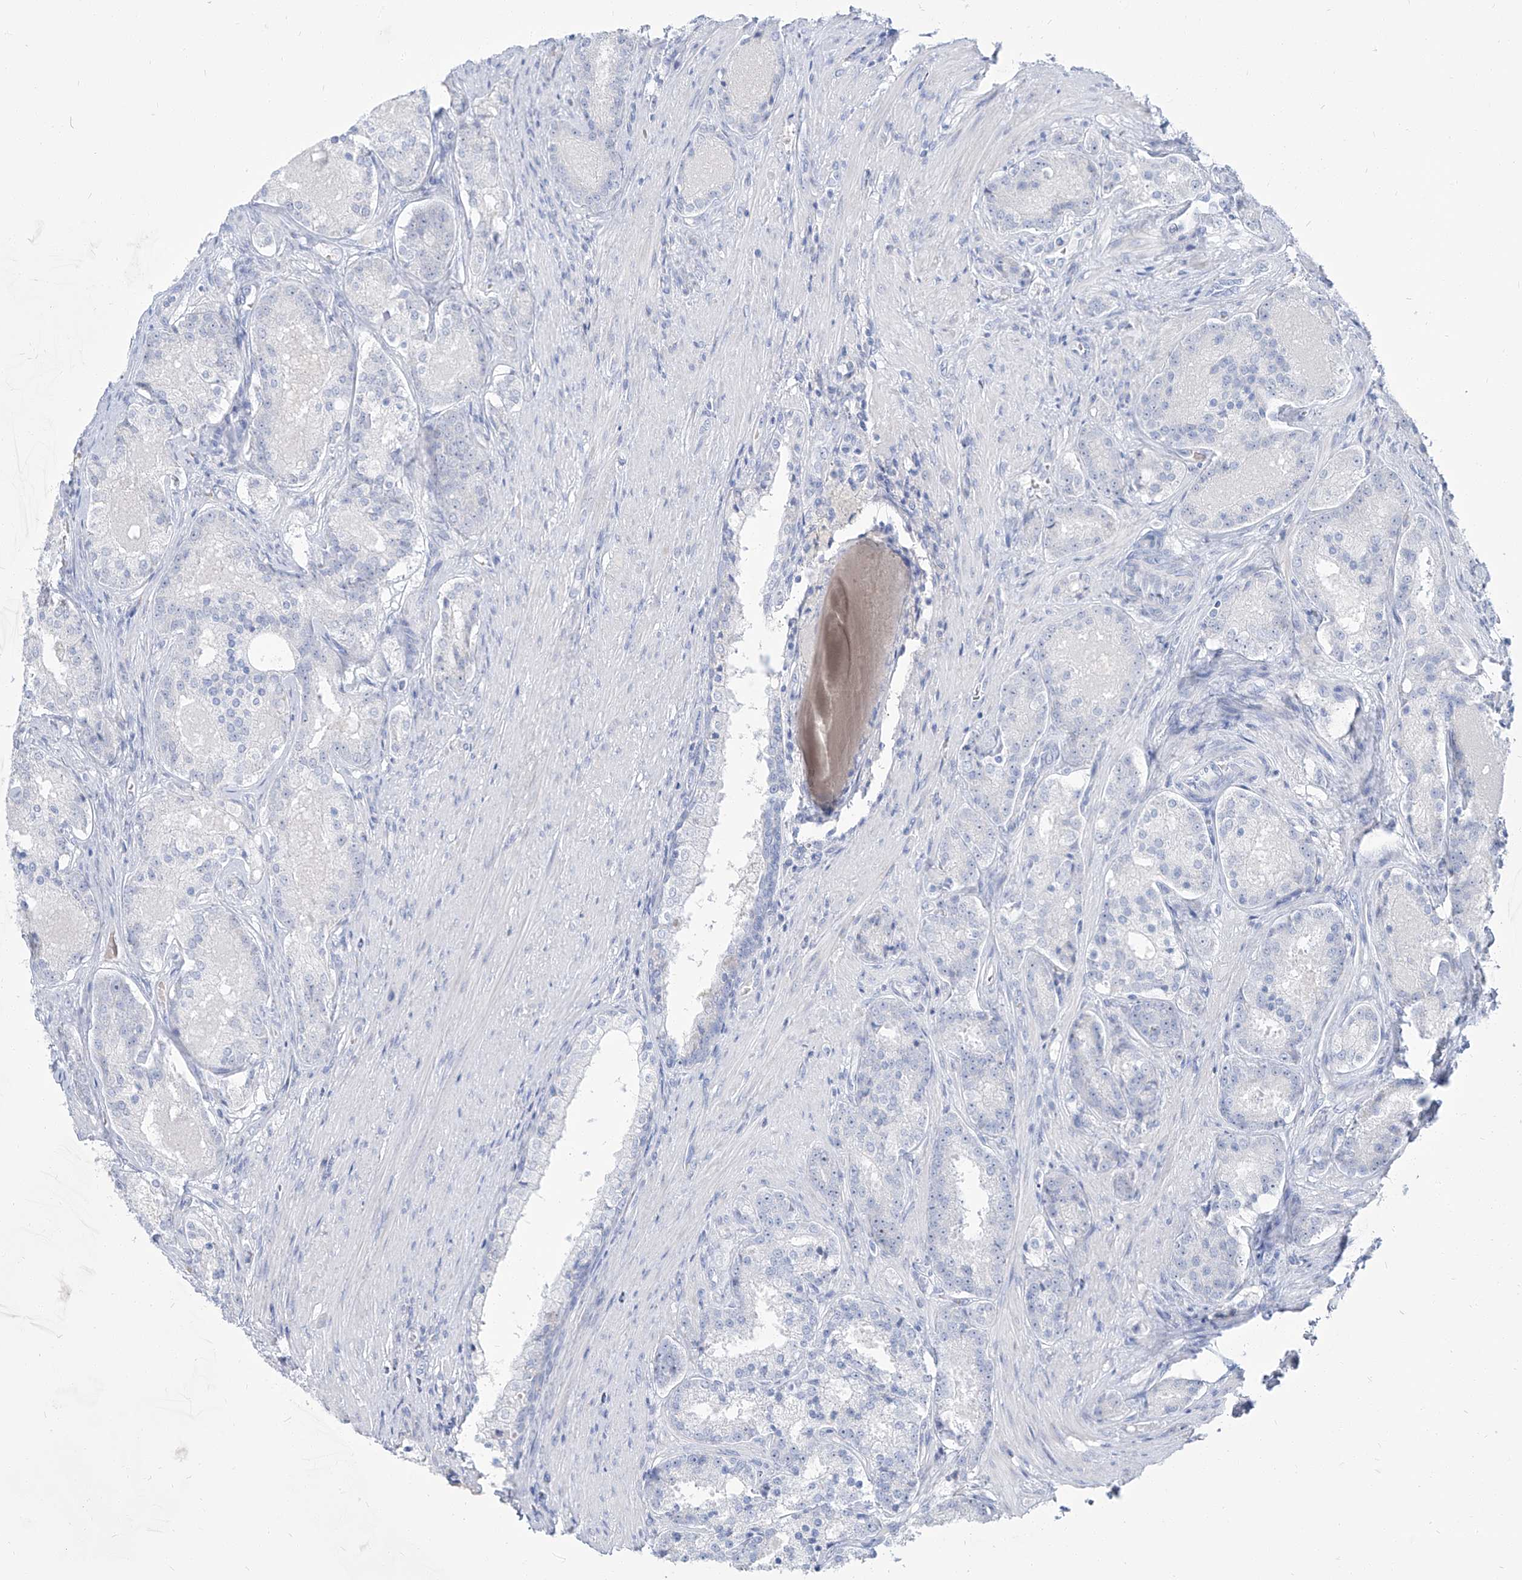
{"staining": {"intensity": "negative", "quantity": "none", "location": "none"}, "tissue": "prostate cancer", "cell_type": "Tumor cells", "image_type": "cancer", "snomed": [{"axis": "morphology", "description": "Adenocarcinoma, High grade"}, {"axis": "topography", "description": "Prostate"}], "caption": "Immunohistochemical staining of human adenocarcinoma (high-grade) (prostate) displays no significant expression in tumor cells.", "gene": "TXLNB", "patient": {"sex": "male", "age": 60}}